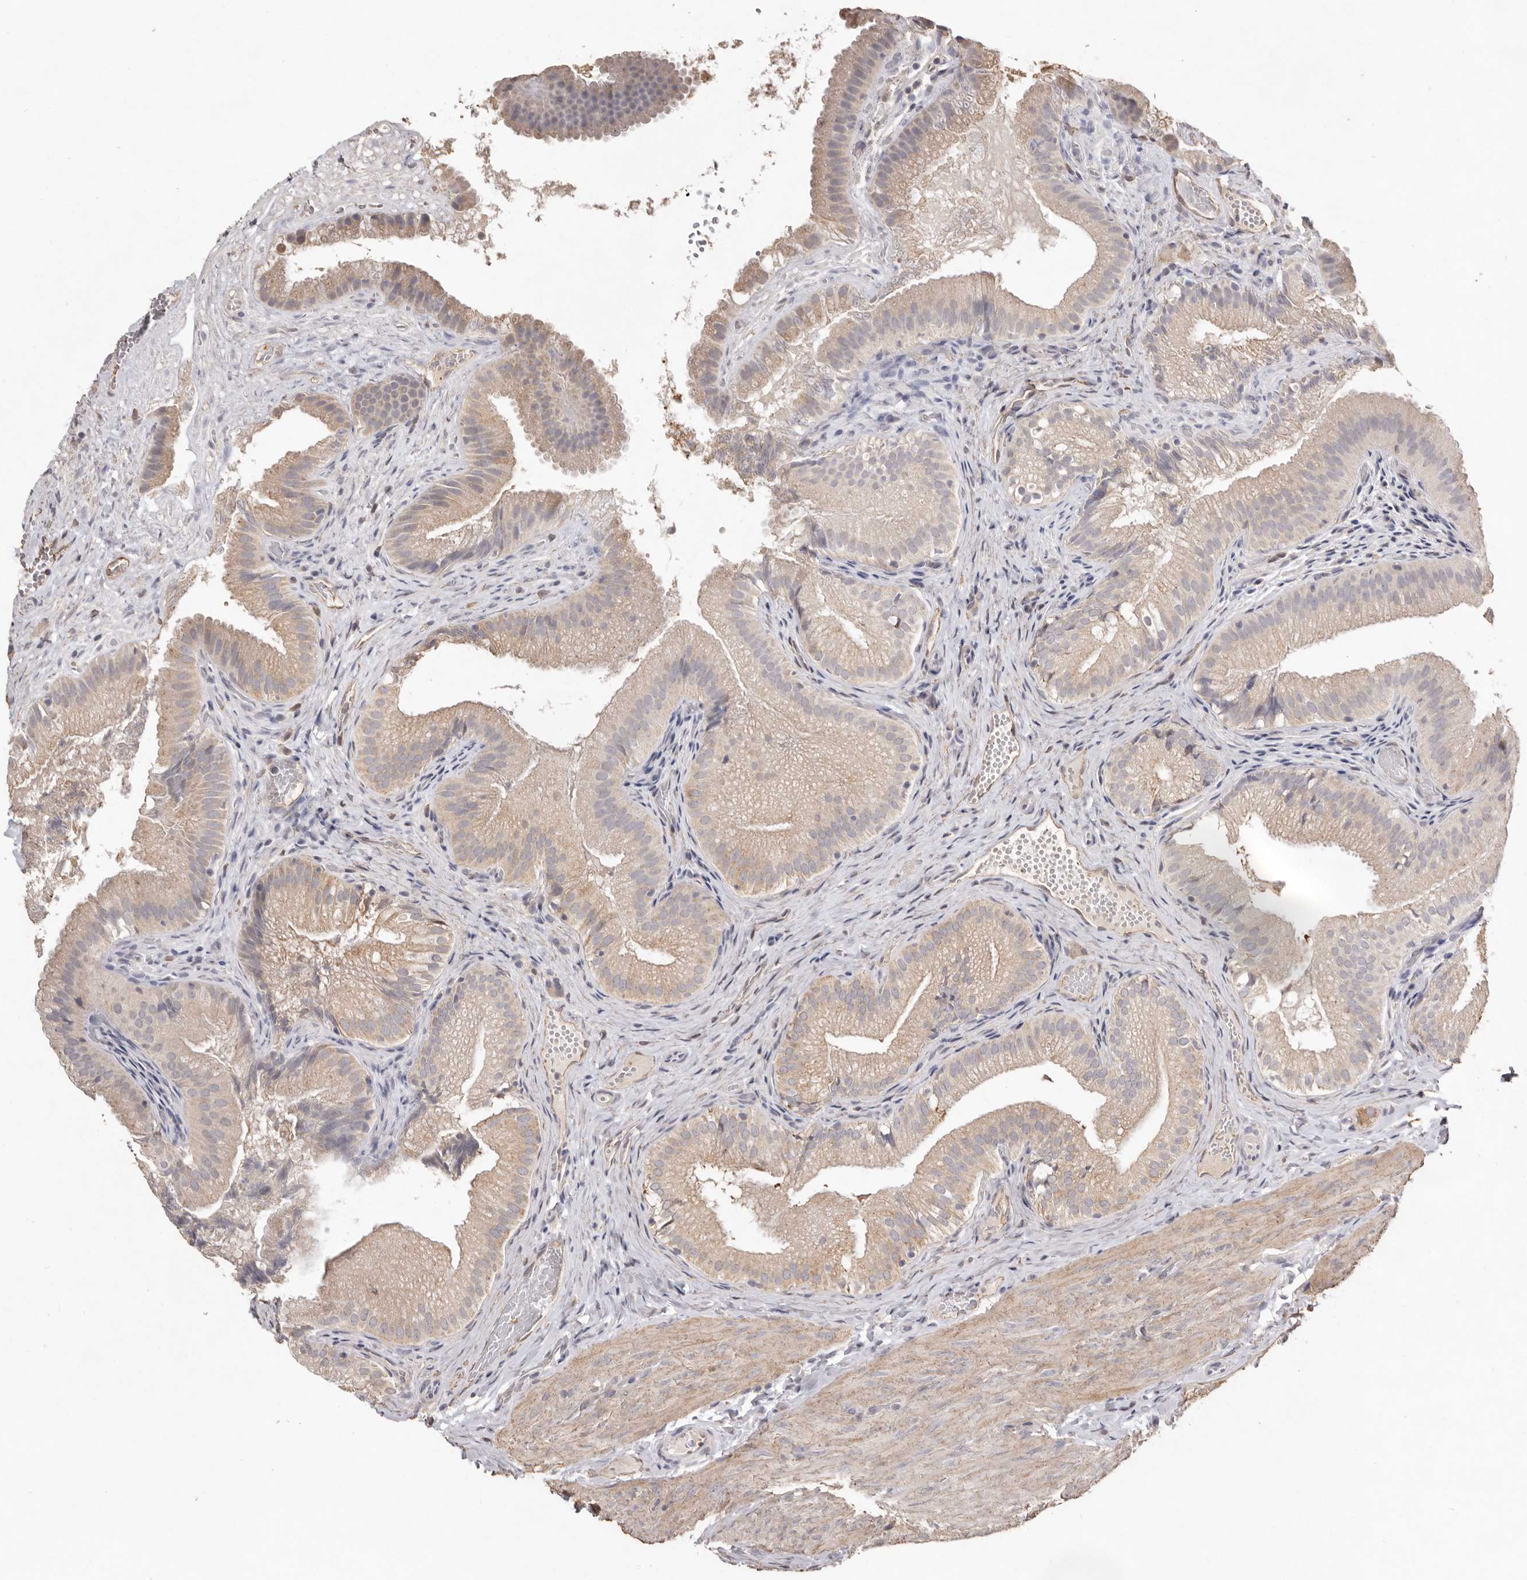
{"staining": {"intensity": "weak", "quantity": ">75%", "location": "cytoplasmic/membranous"}, "tissue": "gallbladder", "cell_type": "Glandular cells", "image_type": "normal", "snomed": [{"axis": "morphology", "description": "Normal tissue, NOS"}, {"axis": "topography", "description": "Gallbladder"}], "caption": "The micrograph displays immunohistochemical staining of benign gallbladder. There is weak cytoplasmic/membranous expression is seen in approximately >75% of glandular cells. The protein of interest is shown in brown color, while the nuclei are stained blue.", "gene": "ZYG11B", "patient": {"sex": "female", "age": 30}}